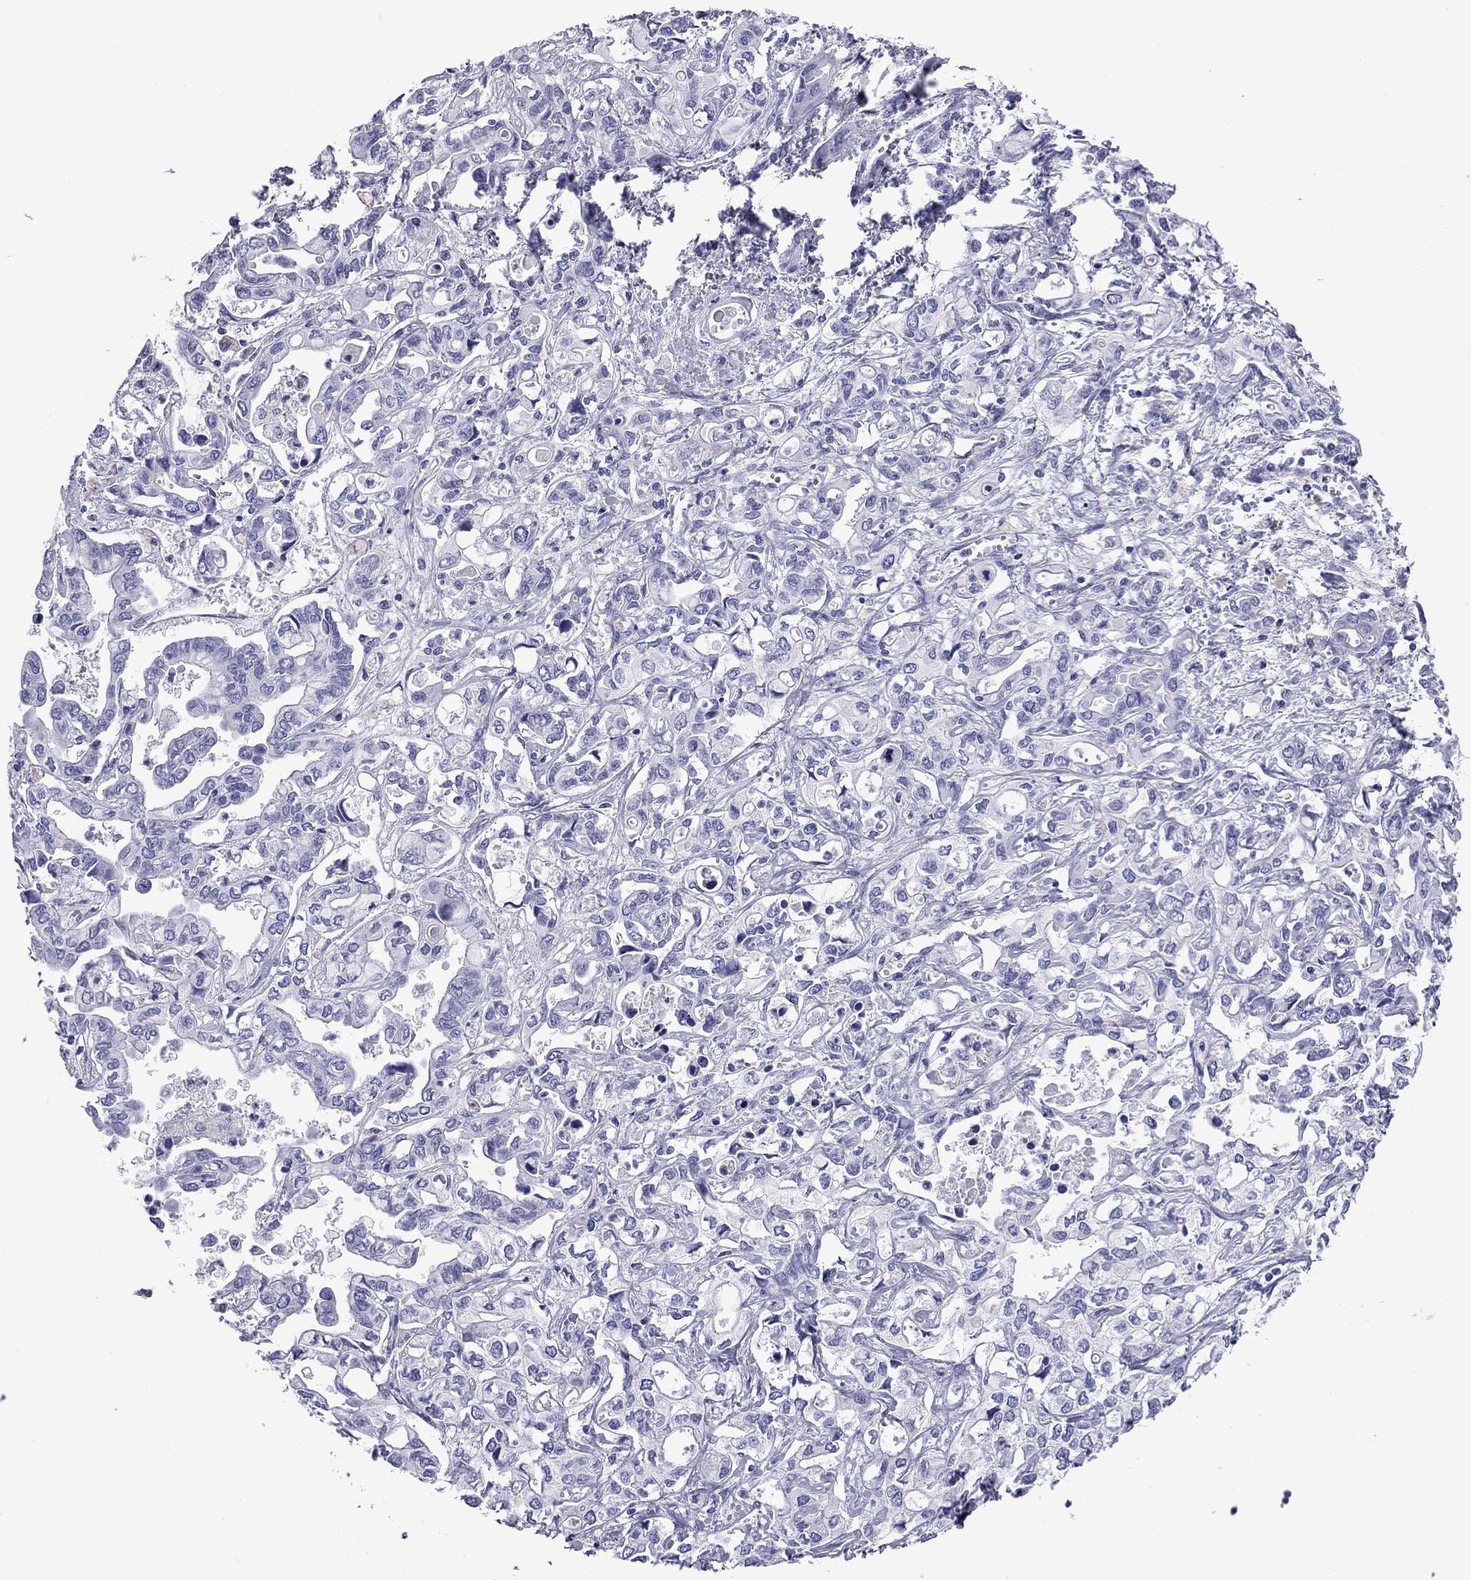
{"staining": {"intensity": "negative", "quantity": "none", "location": "none"}, "tissue": "liver cancer", "cell_type": "Tumor cells", "image_type": "cancer", "snomed": [{"axis": "morphology", "description": "Cholangiocarcinoma"}, {"axis": "topography", "description": "Liver"}], "caption": "An image of cholangiocarcinoma (liver) stained for a protein demonstrates no brown staining in tumor cells.", "gene": "ODF4", "patient": {"sex": "female", "age": 64}}